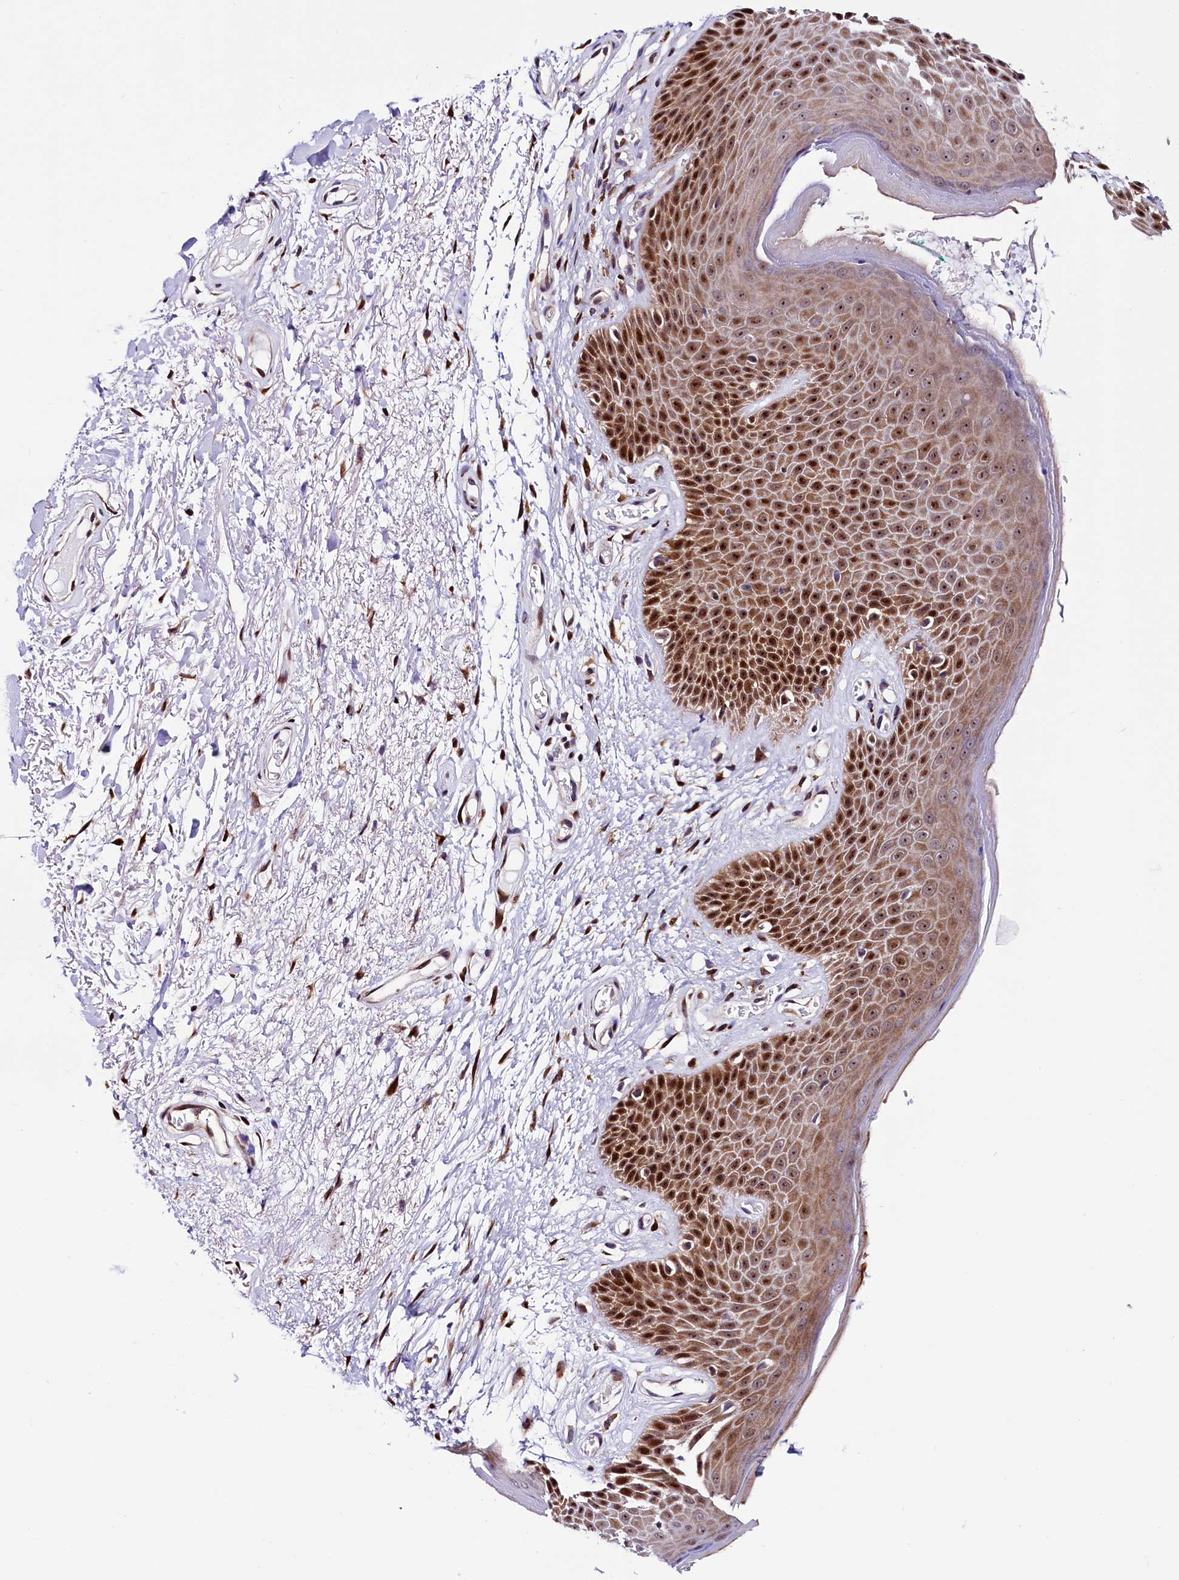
{"staining": {"intensity": "strong", "quantity": "25%-75%", "location": "cytoplasmic/membranous,nuclear"}, "tissue": "skin", "cell_type": "Epidermal cells", "image_type": "normal", "snomed": [{"axis": "morphology", "description": "Normal tissue, NOS"}, {"axis": "topography", "description": "Anal"}], "caption": "IHC (DAB (3,3'-diaminobenzidine)) staining of unremarkable human skin displays strong cytoplasmic/membranous,nuclear protein staining in approximately 25%-75% of epidermal cells. The staining was performed using DAB to visualize the protein expression in brown, while the nuclei were stained in blue with hematoxylin (Magnification: 20x).", "gene": "TRMT112", "patient": {"sex": "male", "age": 74}}